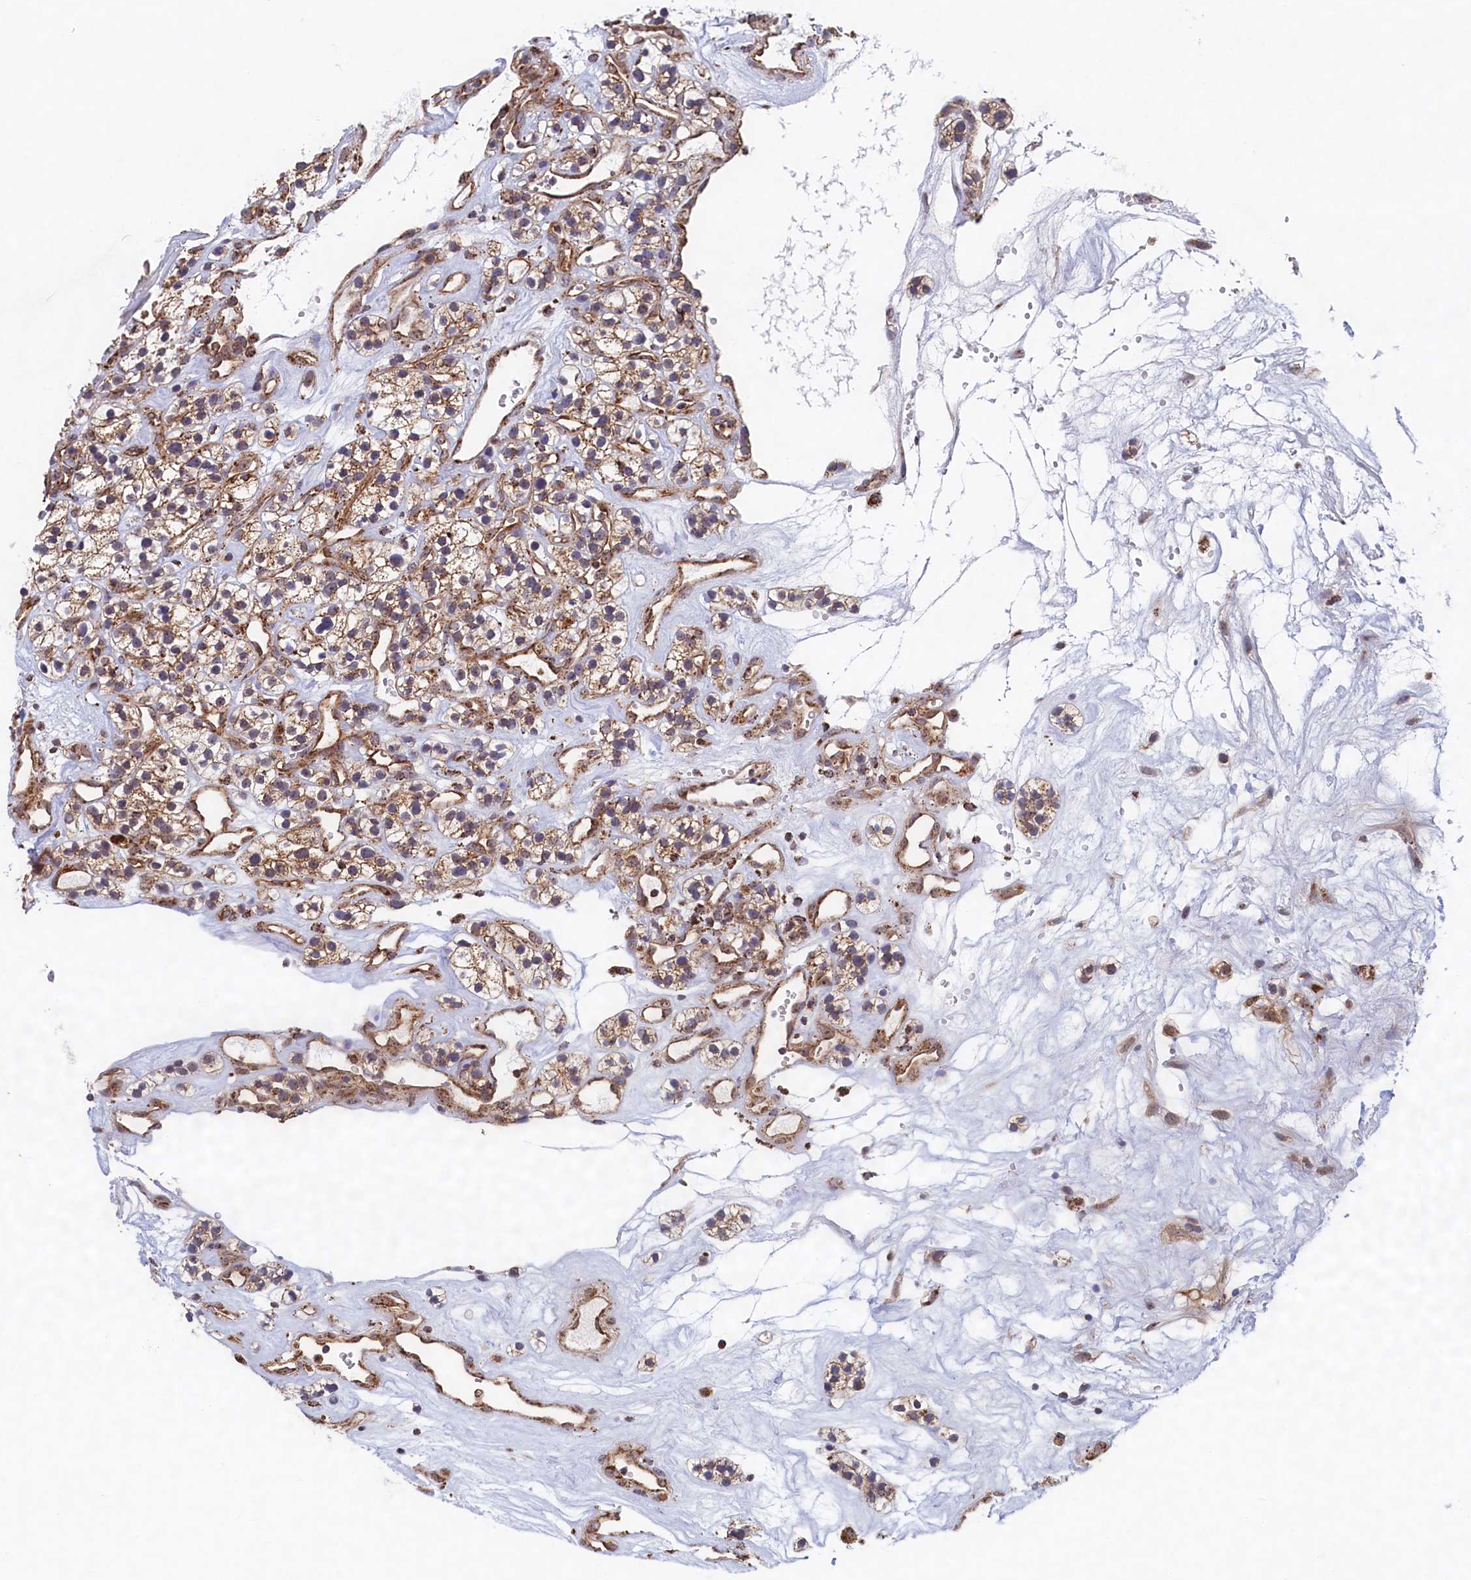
{"staining": {"intensity": "moderate", "quantity": ">75%", "location": "cytoplasmic/membranous,nuclear"}, "tissue": "renal cancer", "cell_type": "Tumor cells", "image_type": "cancer", "snomed": [{"axis": "morphology", "description": "Adenocarcinoma, NOS"}, {"axis": "topography", "description": "Kidney"}], "caption": "Tumor cells demonstrate moderate cytoplasmic/membranous and nuclear staining in about >75% of cells in renal cancer (adenocarcinoma).", "gene": "UBE3B", "patient": {"sex": "female", "age": 57}}